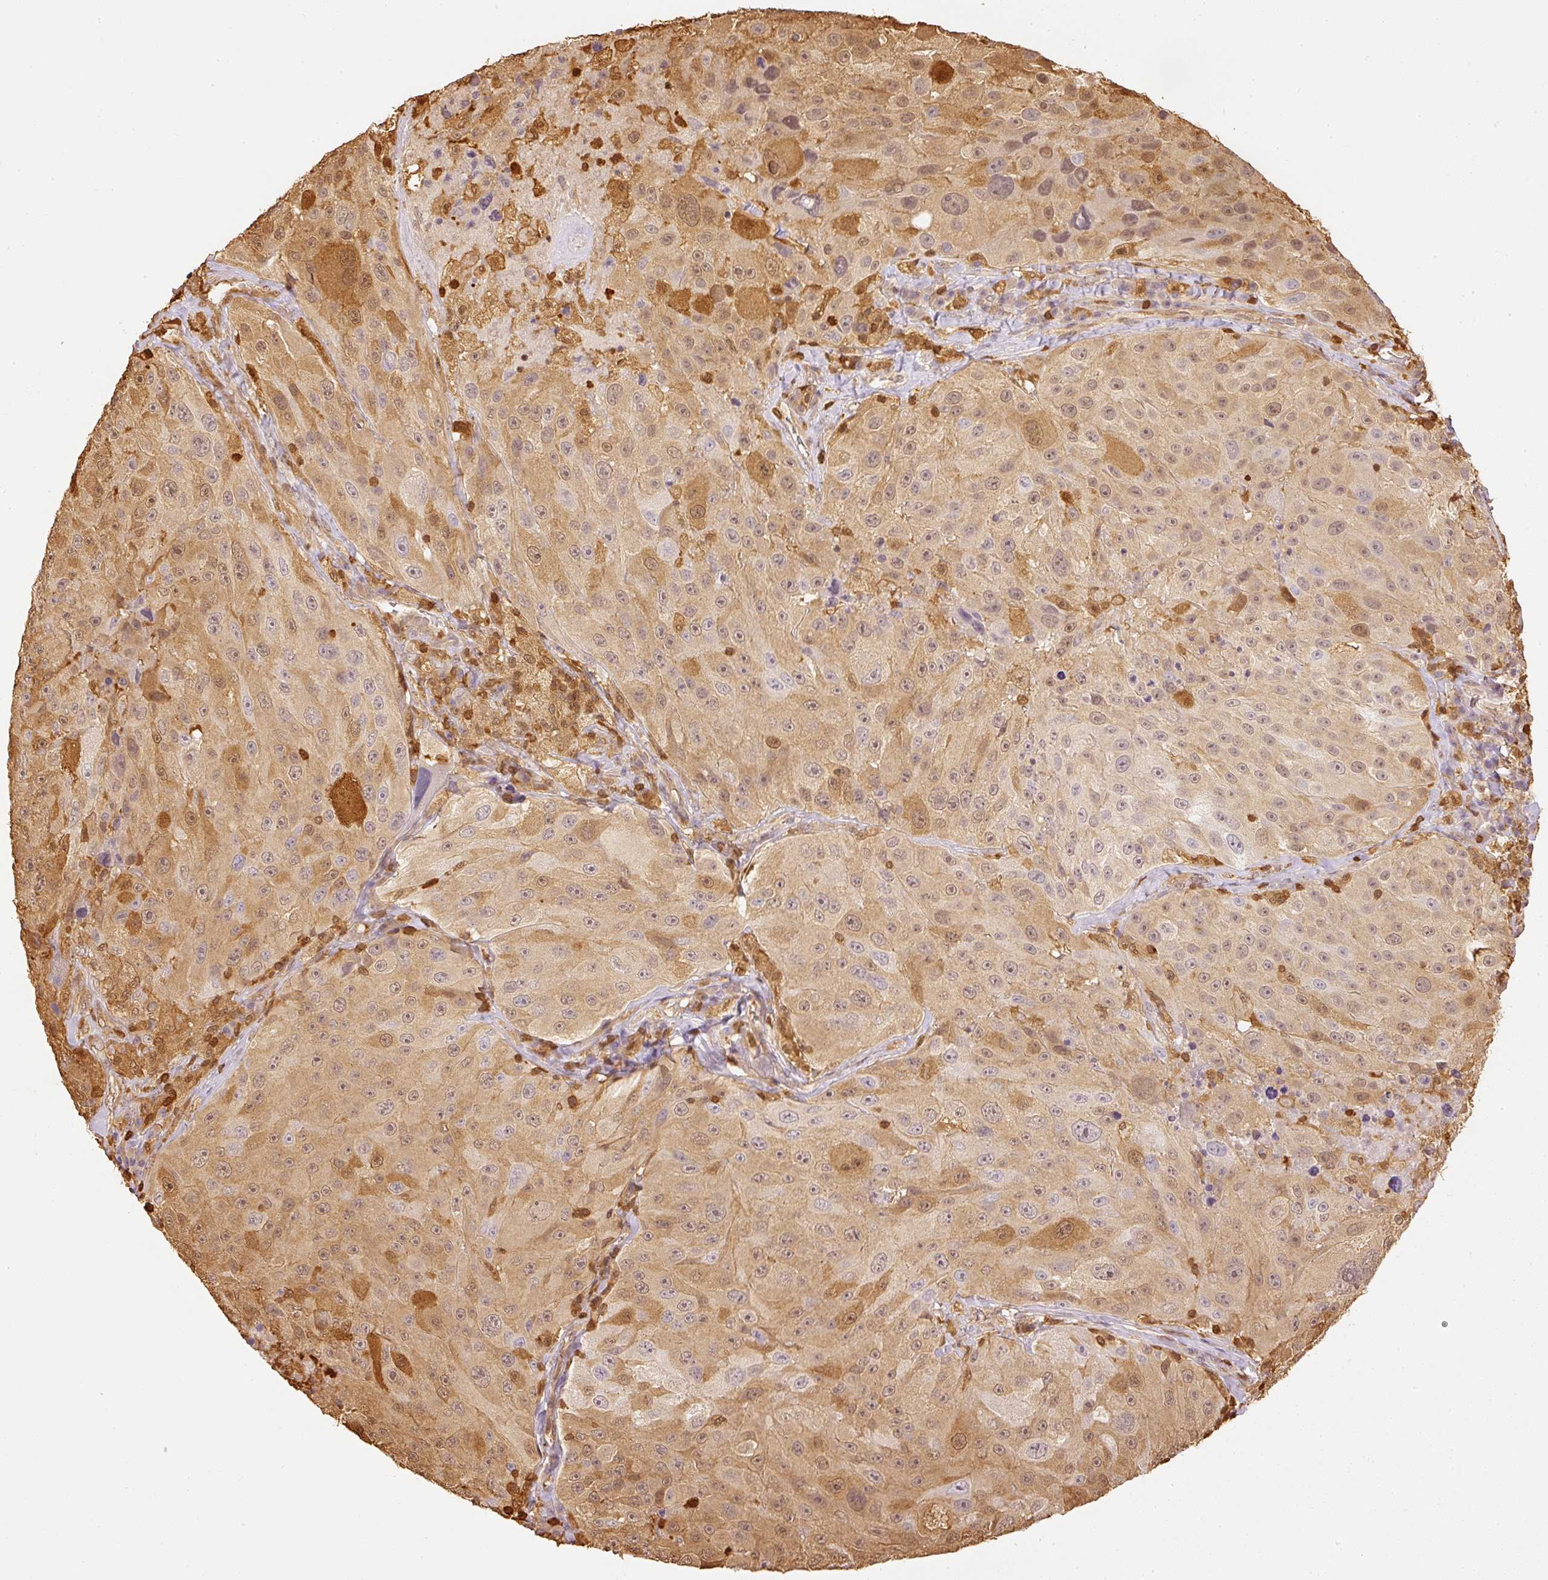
{"staining": {"intensity": "moderate", "quantity": "<25%", "location": "cytoplasmic/membranous,nuclear"}, "tissue": "melanoma", "cell_type": "Tumor cells", "image_type": "cancer", "snomed": [{"axis": "morphology", "description": "Malignant melanoma, Metastatic site"}, {"axis": "topography", "description": "Lymph node"}], "caption": "A micrograph showing moderate cytoplasmic/membranous and nuclear staining in approximately <25% of tumor cells in malignant melanoma (metastatic site), as visualized by brown immunohistochemical staining.", "gene": "PFN1", "patient": {"sex": "male", "age": 62}}